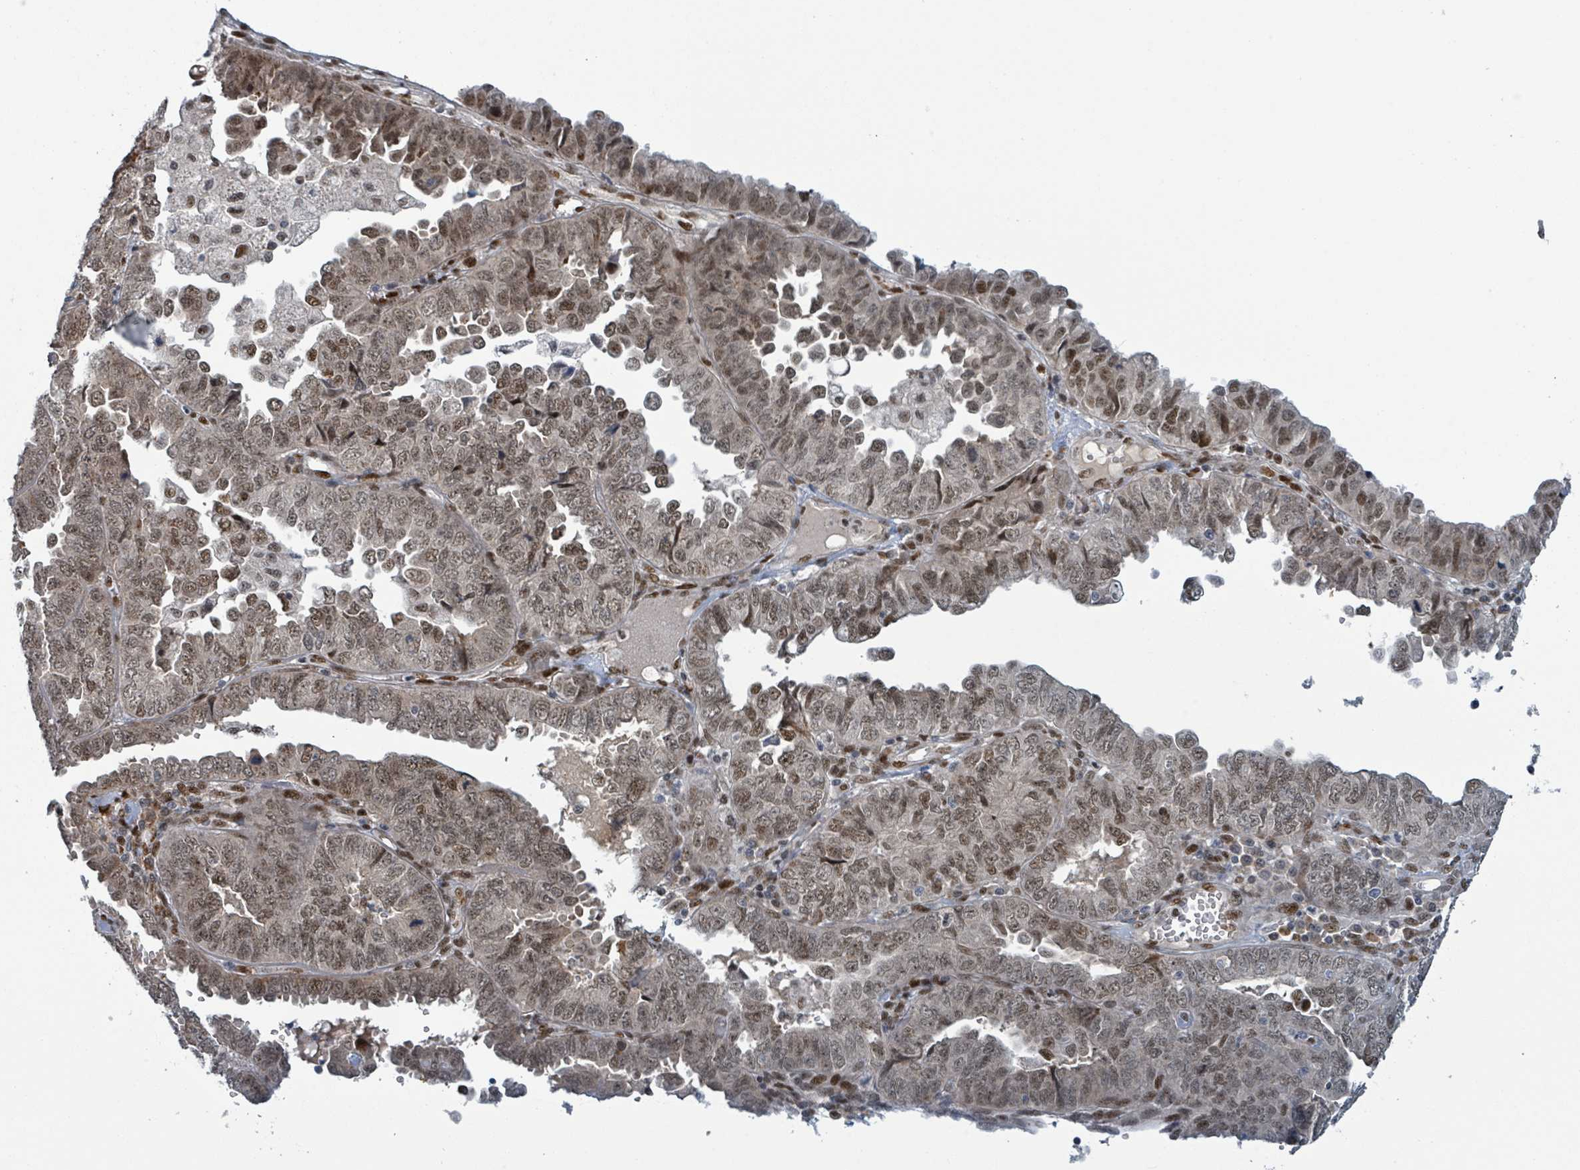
{"staining": {"intensity": "moderate", "quantity": ">75%", "location": "nuclear"}, "tissue": "endometrial cancer", "cell_type": "Tumor cells", "image_type": "cancer", "snomed": [{"axis": "morphology", "description": "Adenocarcinoma, NOS"}, {"axis": "topography", "description": "Endometrium"}], "caption": "DAB (3,3'-diaminobenzidine) immunohistochemical staining of human endometrial cancer (adenocarcinoma) shows moderate nuclear protein staining in approximately >75% of tumor cells.", "gene": "KLF3", "patient": {"sex": "female", "age": 79}}